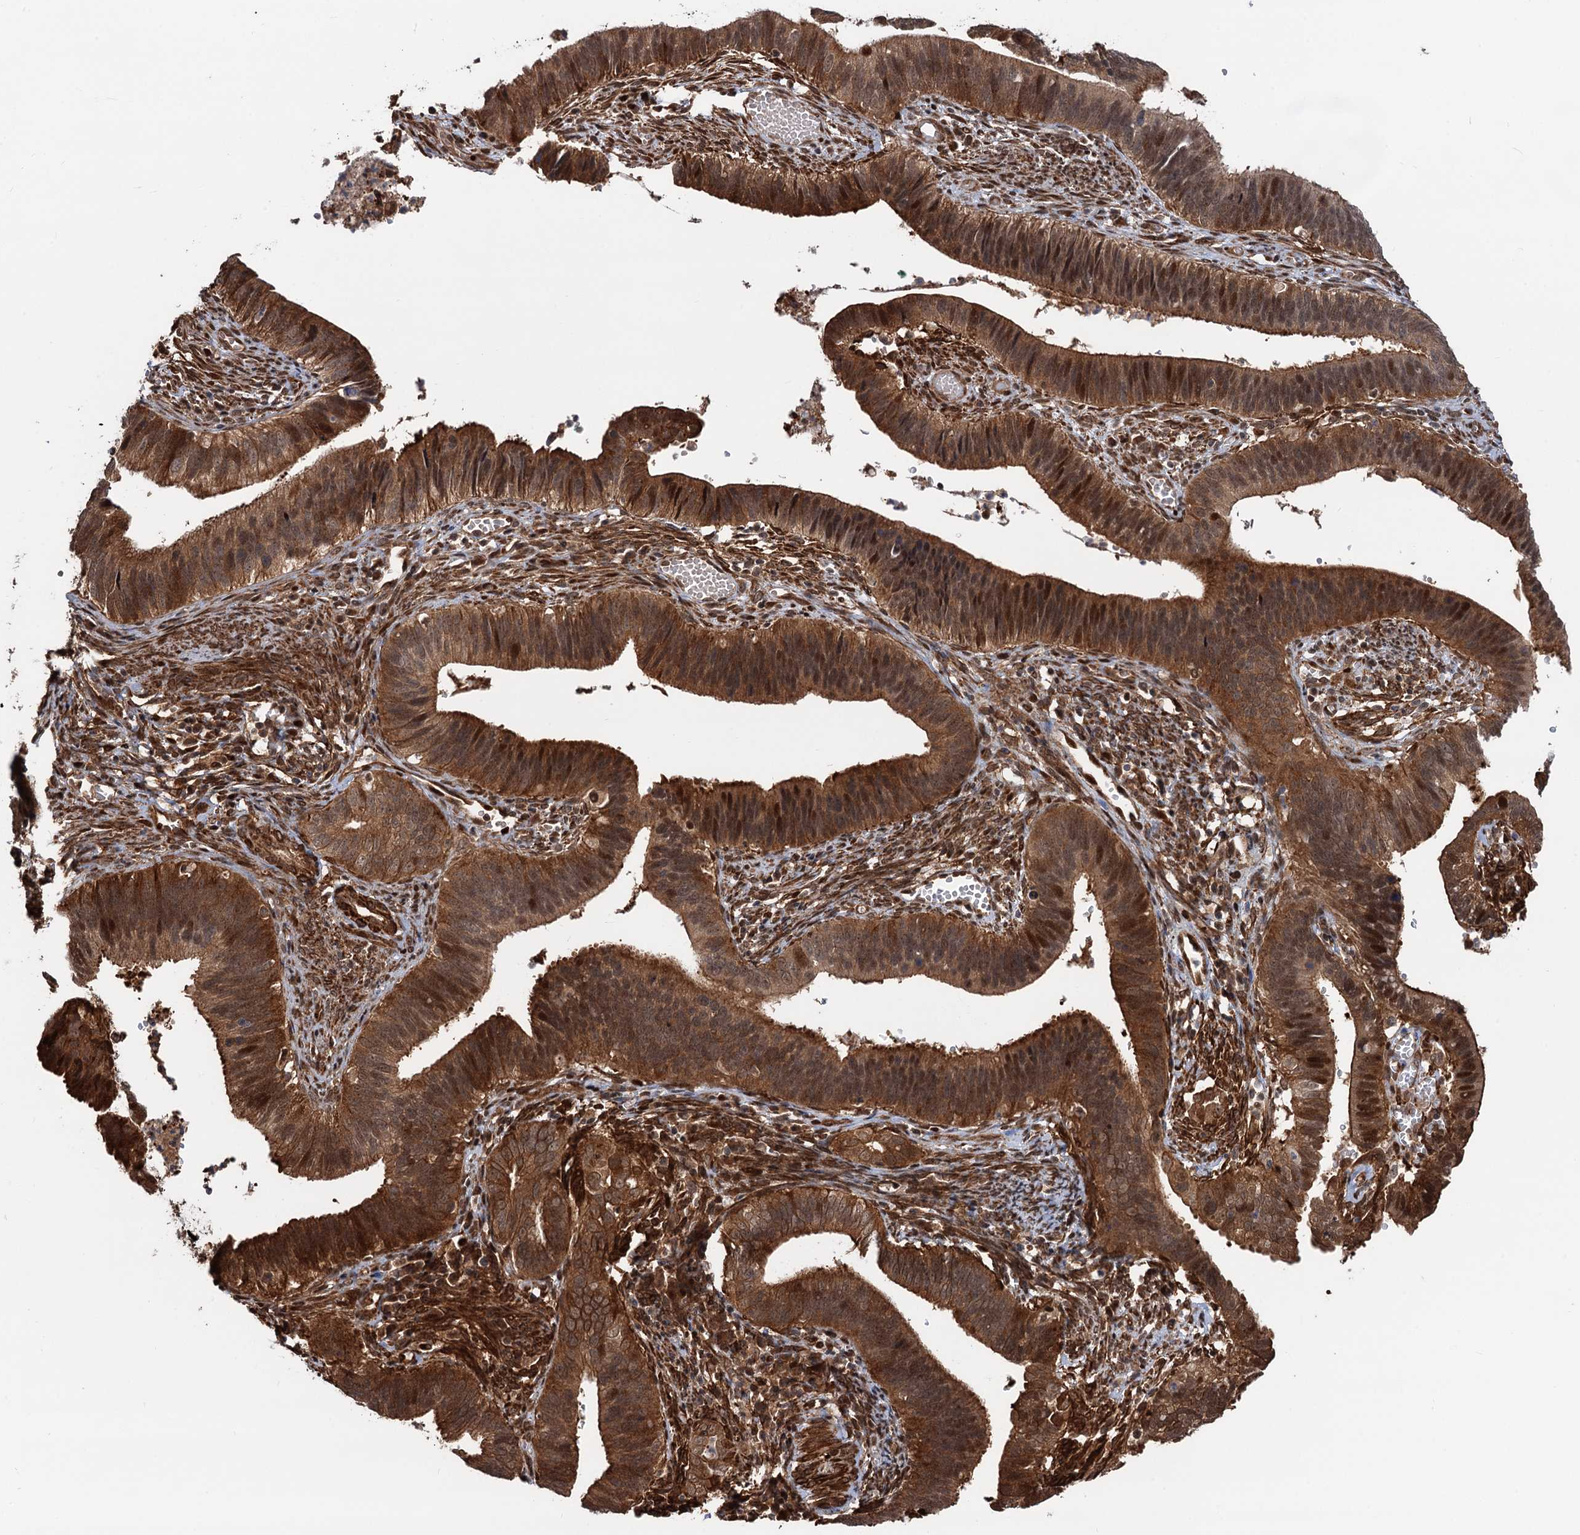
{"staining": {"intensity": "strong", "quantity": ">75%", "location": "cytoplasmic/membranous,nuclear"}, "tissue": "cervical cancer", "cell_type": "Tumor cells", "image_type": "cancer", "snomed": [{"axis": "morphology", "description": "Adenocarcinoma, NOS"}, {"axis": "topography", "description": "Cervix"}], "caption": "A micrograph of adenocarcinoma (cervical) stained for a protein demonstrates strong cytoplasmic/membranous and nuclear brown staining in tumor cells.", "gene": "SNRNP25", "patient": {"sex": "female", "age": 42}}